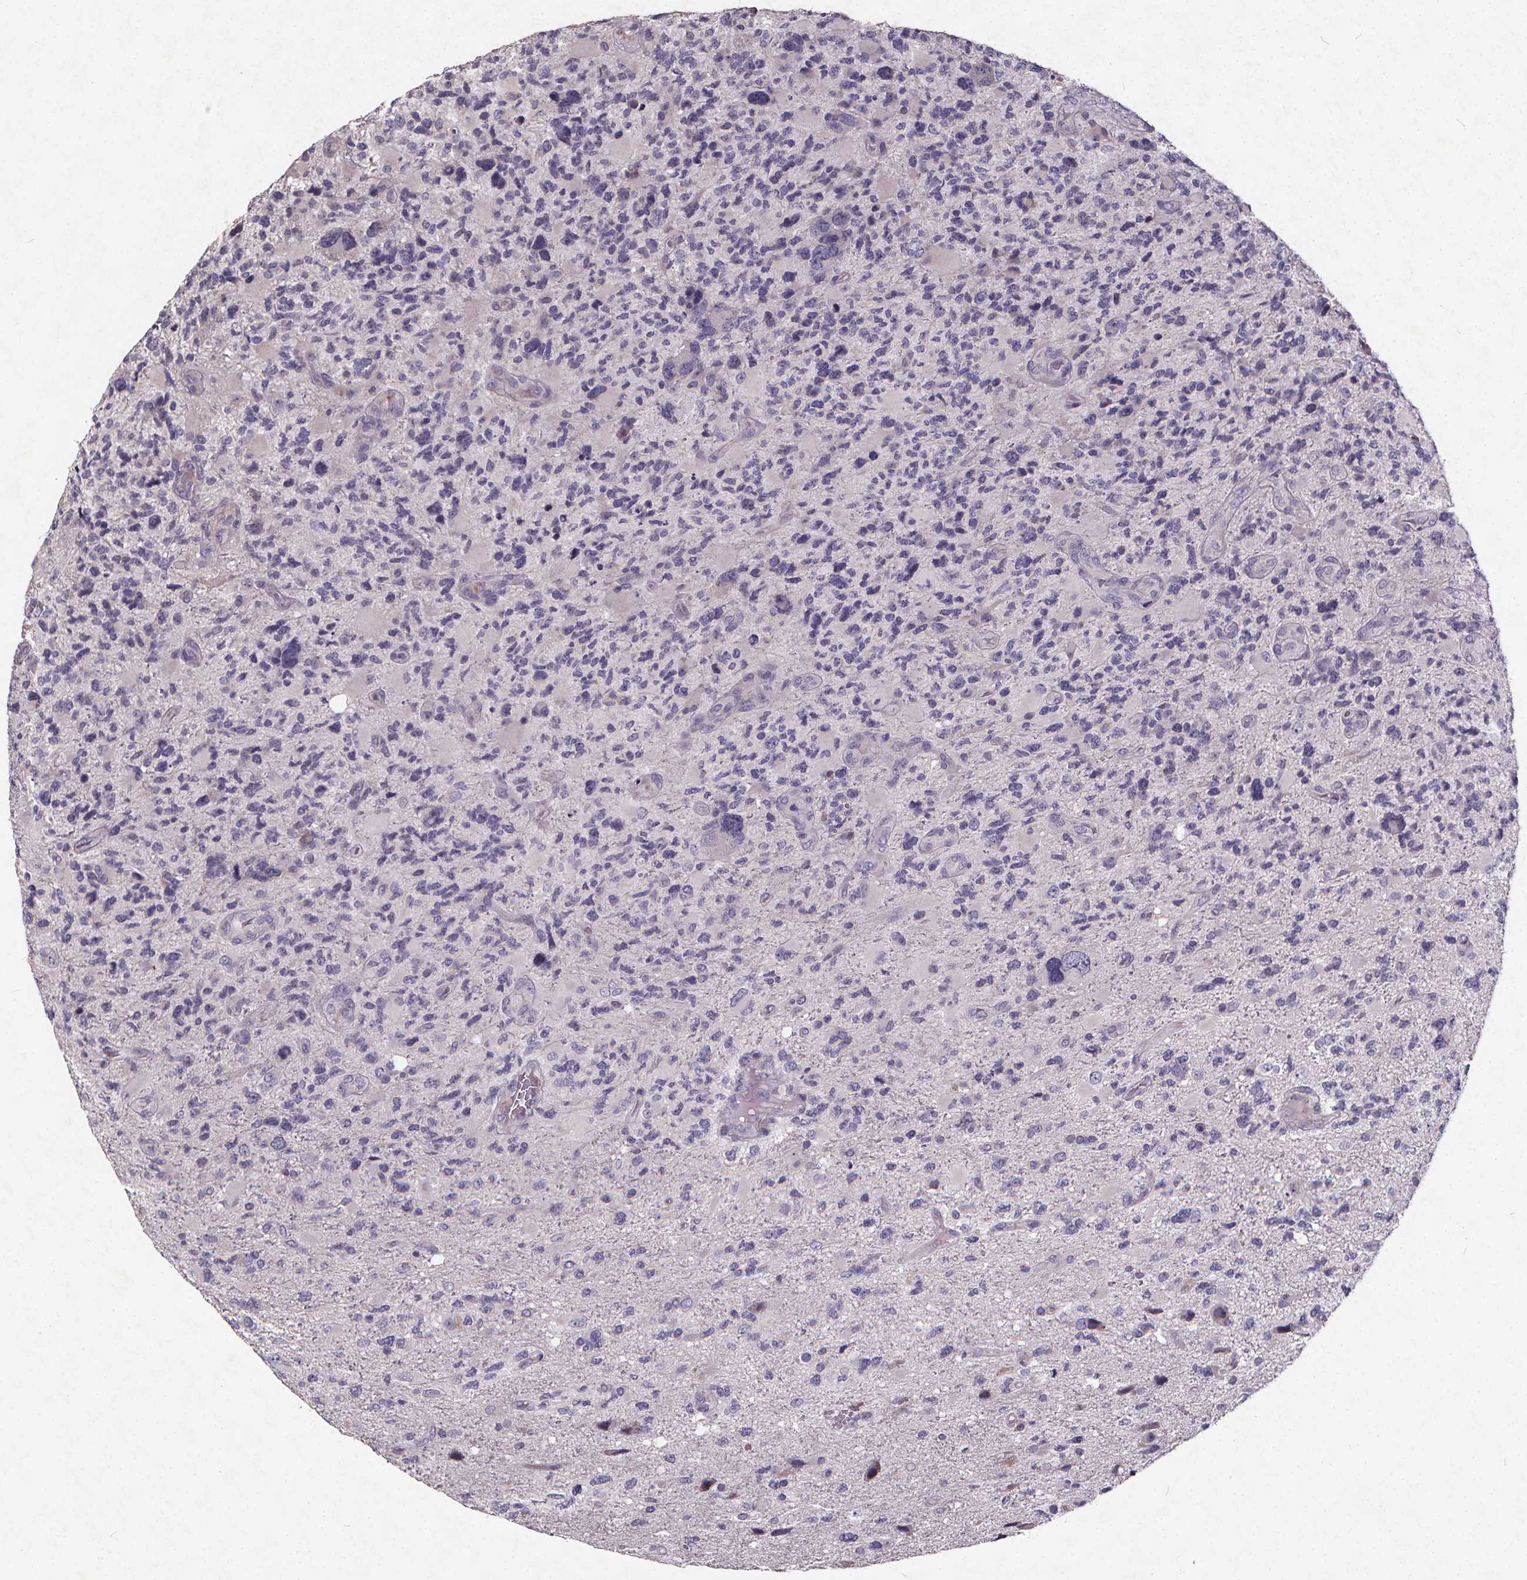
{"staining": {"intensity": "negative", "quantity": "none", "location": "none"}, "tissue": "glioma", "cell_type": "Tumor cells", "image_type": "cancer", "snomed": [{"axis": "morphology", "description": "Glioma, malignant, High grade"}, {"axis": "topography", "description": "Brain"}], "caption": "High power microscopy histopathology image of an immunohistochemistry micrograph of high-grade glioma (malignant), revealing no significant staining in tumor cells.", "gene": "TSPAN14", "patient": {"sex": "female", "age": 71}}